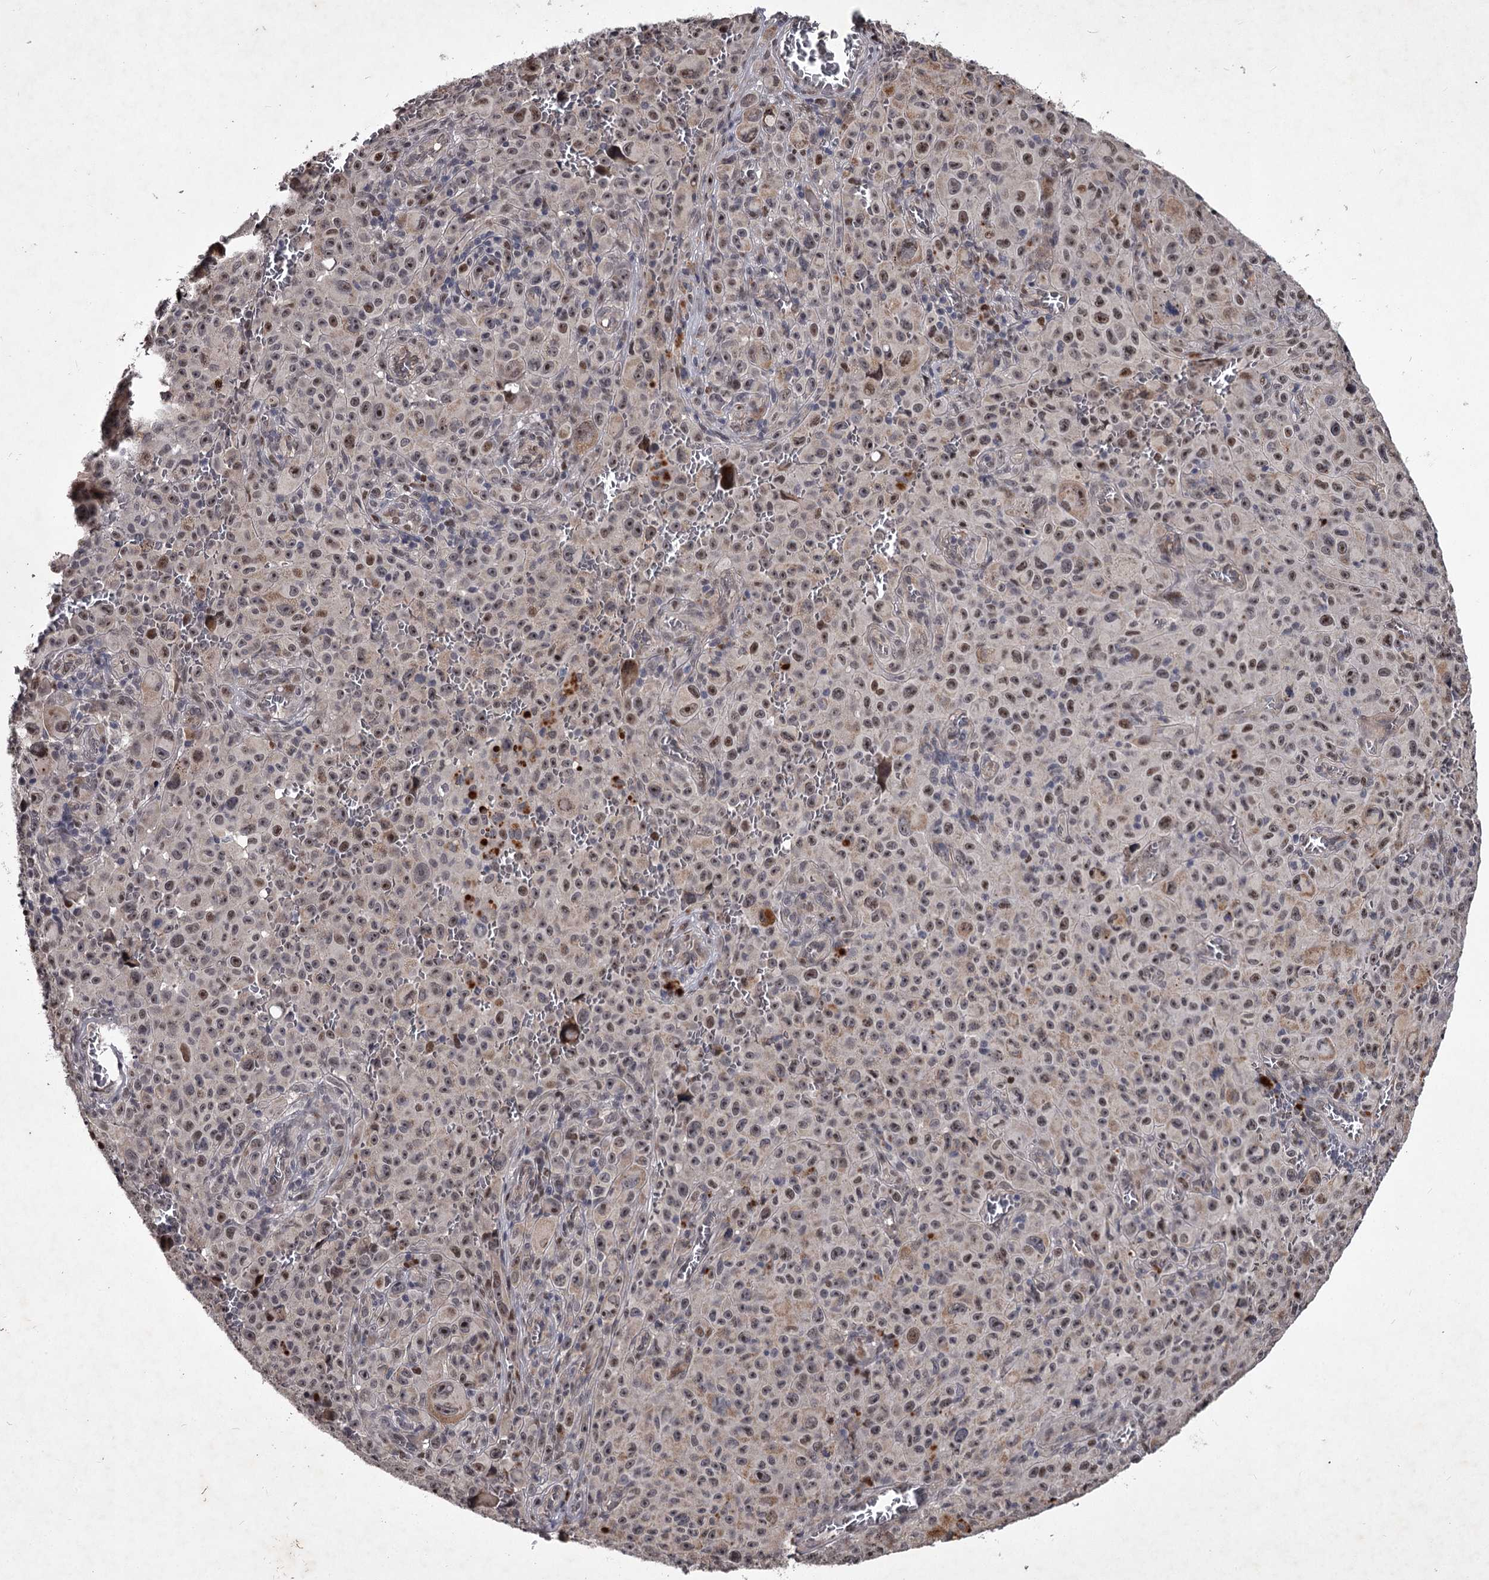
{"staining": {"intensity": "weak", "quantity": "25%-75%", "location": "nuclear"}, "tissue": "melanoma", "cell_type": "Tumor cells", "image_type": "cancer", "snomed": [{"axis": "morphology", "description": "Malignant melanoma, NOS"}, {"axis": "topography", "description": "Skin"}], "caption": "This is a histology image of immunohistochemistry (IHC) staining of melanoma, which shows weak positivity in the nuclear of tumor cells.", "gene": "RNF44", "patient": {"sex": "female", "age": 82}}